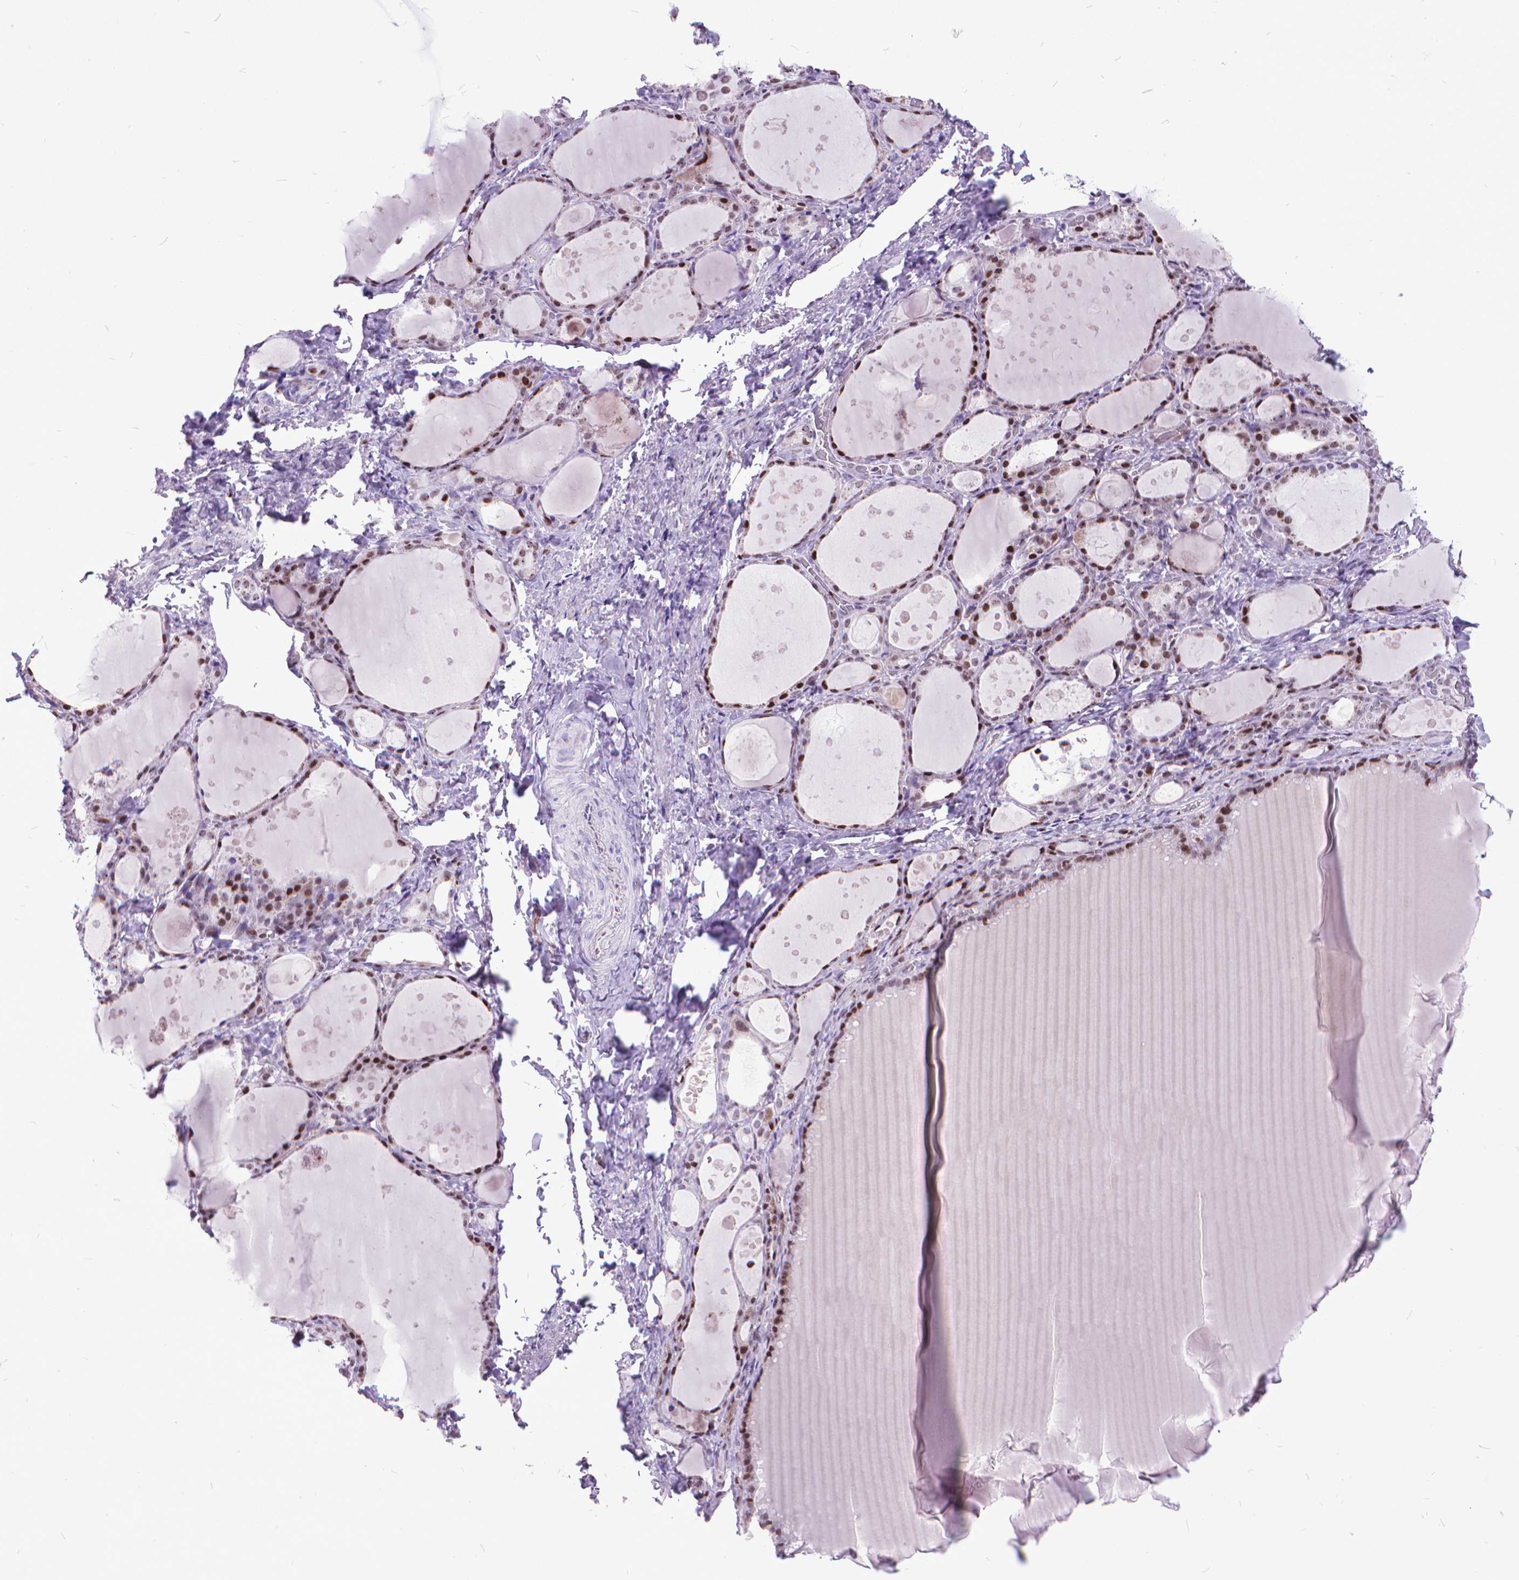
{"staining": {"intensity": "strong", "quantity": "25%-75%", "location": "nuclear"}, "tissue": "thyroid gland", "cell_type": "Glandular cells", "image_type": "normal", "snomed": [{"axis": "morphology", "description": "Normal tissue, NOS"}, {"axis": "topography", "description": "Thyroid gland"}], "caption": "IHC of normal human thyroid gland reveals high levels of strong nuclear staining in approximately 25%-75% of glandular cells. Using DAB (brown) and hematoxylin (blue) stains, captured at high magnification using brightfield microscopy.", "gene": "POLE4", "patient": {"sex": "male", "age": 68}}